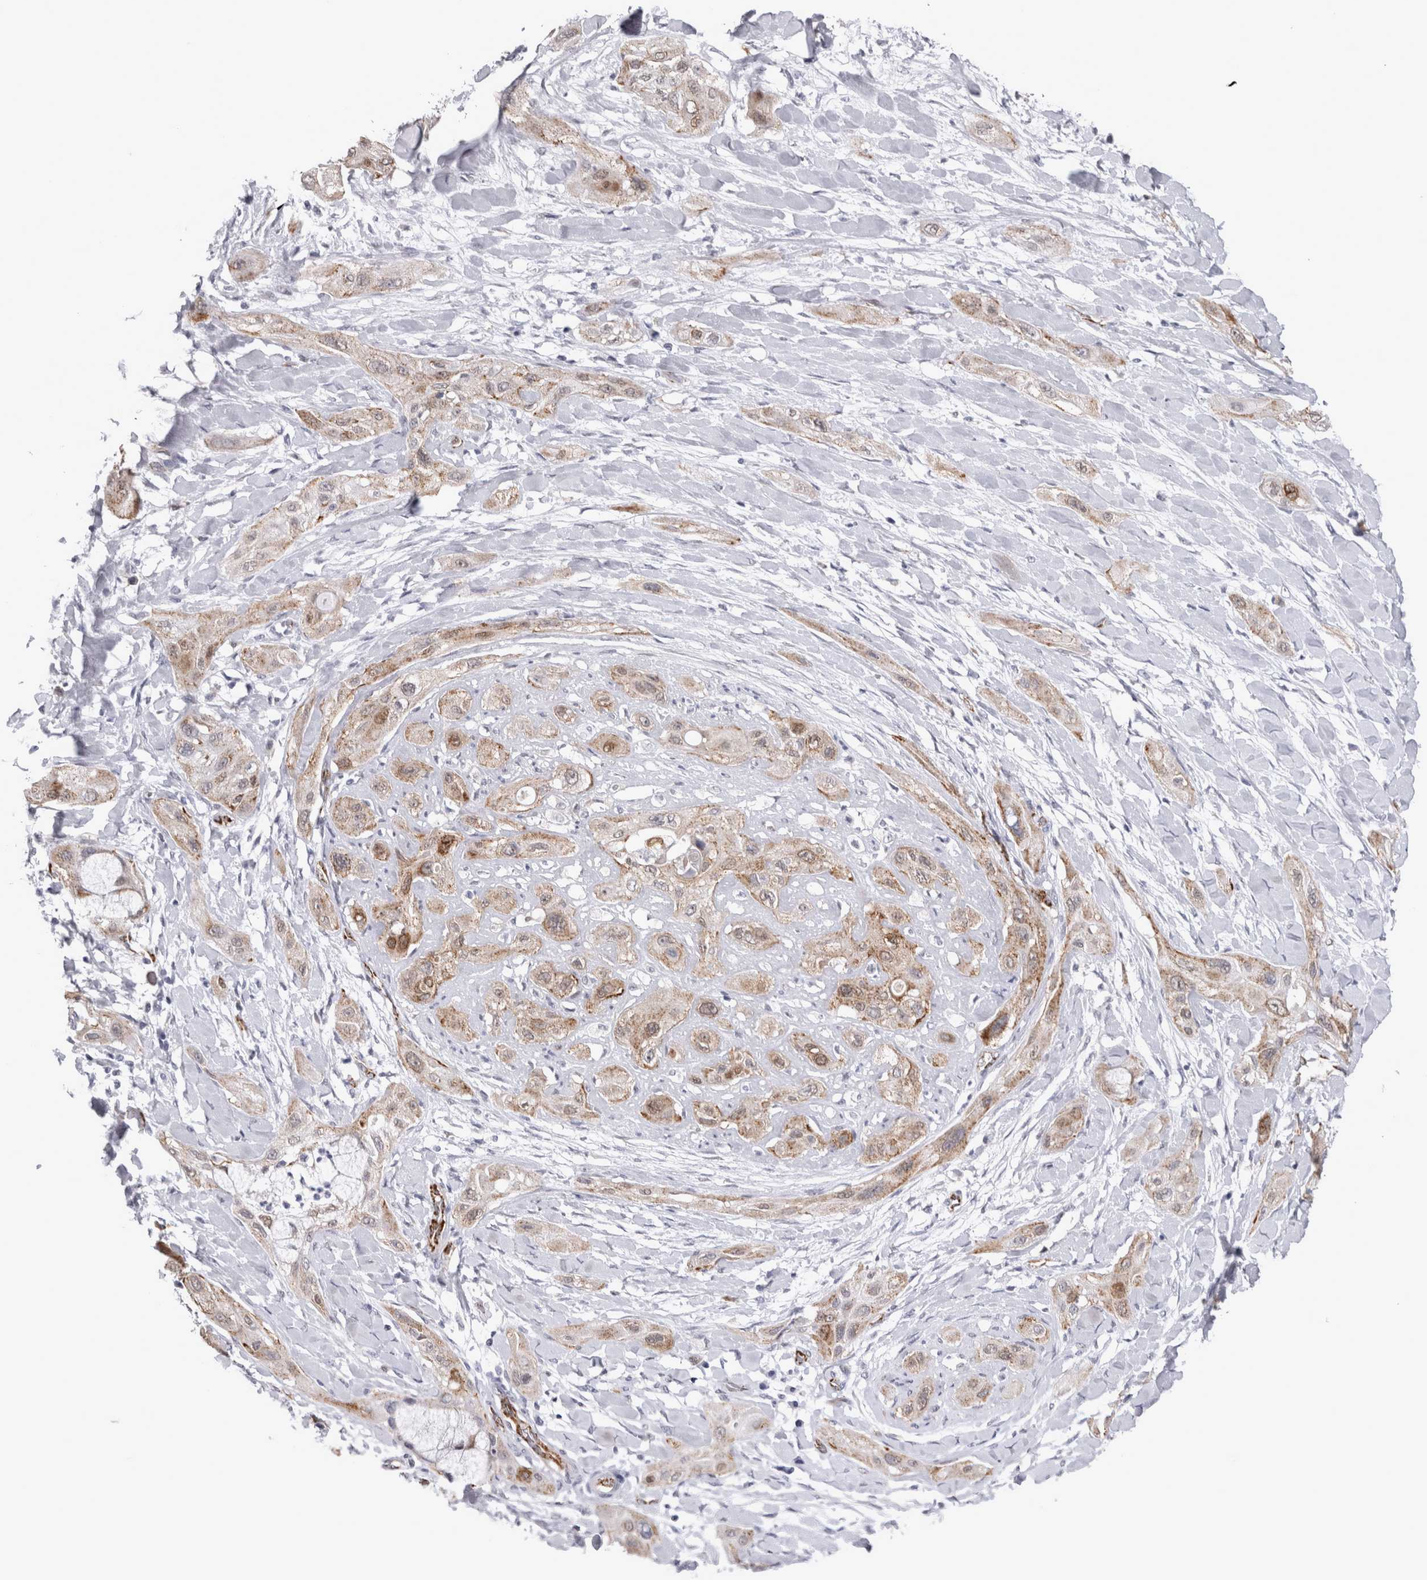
{"staining": {"intensity": "weak", "quantity": ">75%", "location": "cytoplasmic/membranous"}, "tissue": "lung cancer", "cell_type": "Tumor cells", "image_type": "cancer", "snomed": [{"axis": "morphology", "description": "Squamous cell carcinoma, NOS"}, {"axis": "topography", "description": "Lung"}], "caption": "IHC micrograph of neoplastic tissue: human squamous cell carcinoma (lung) stained using IHC shows low levels of weak protein expression localized specifically in the cytoplasmic/membranous of tumor cells, appearing as a cytoplasmic/membranous brown color.", "gene": "ACOT7", "patient": {"sex": "female", "age": 47}}